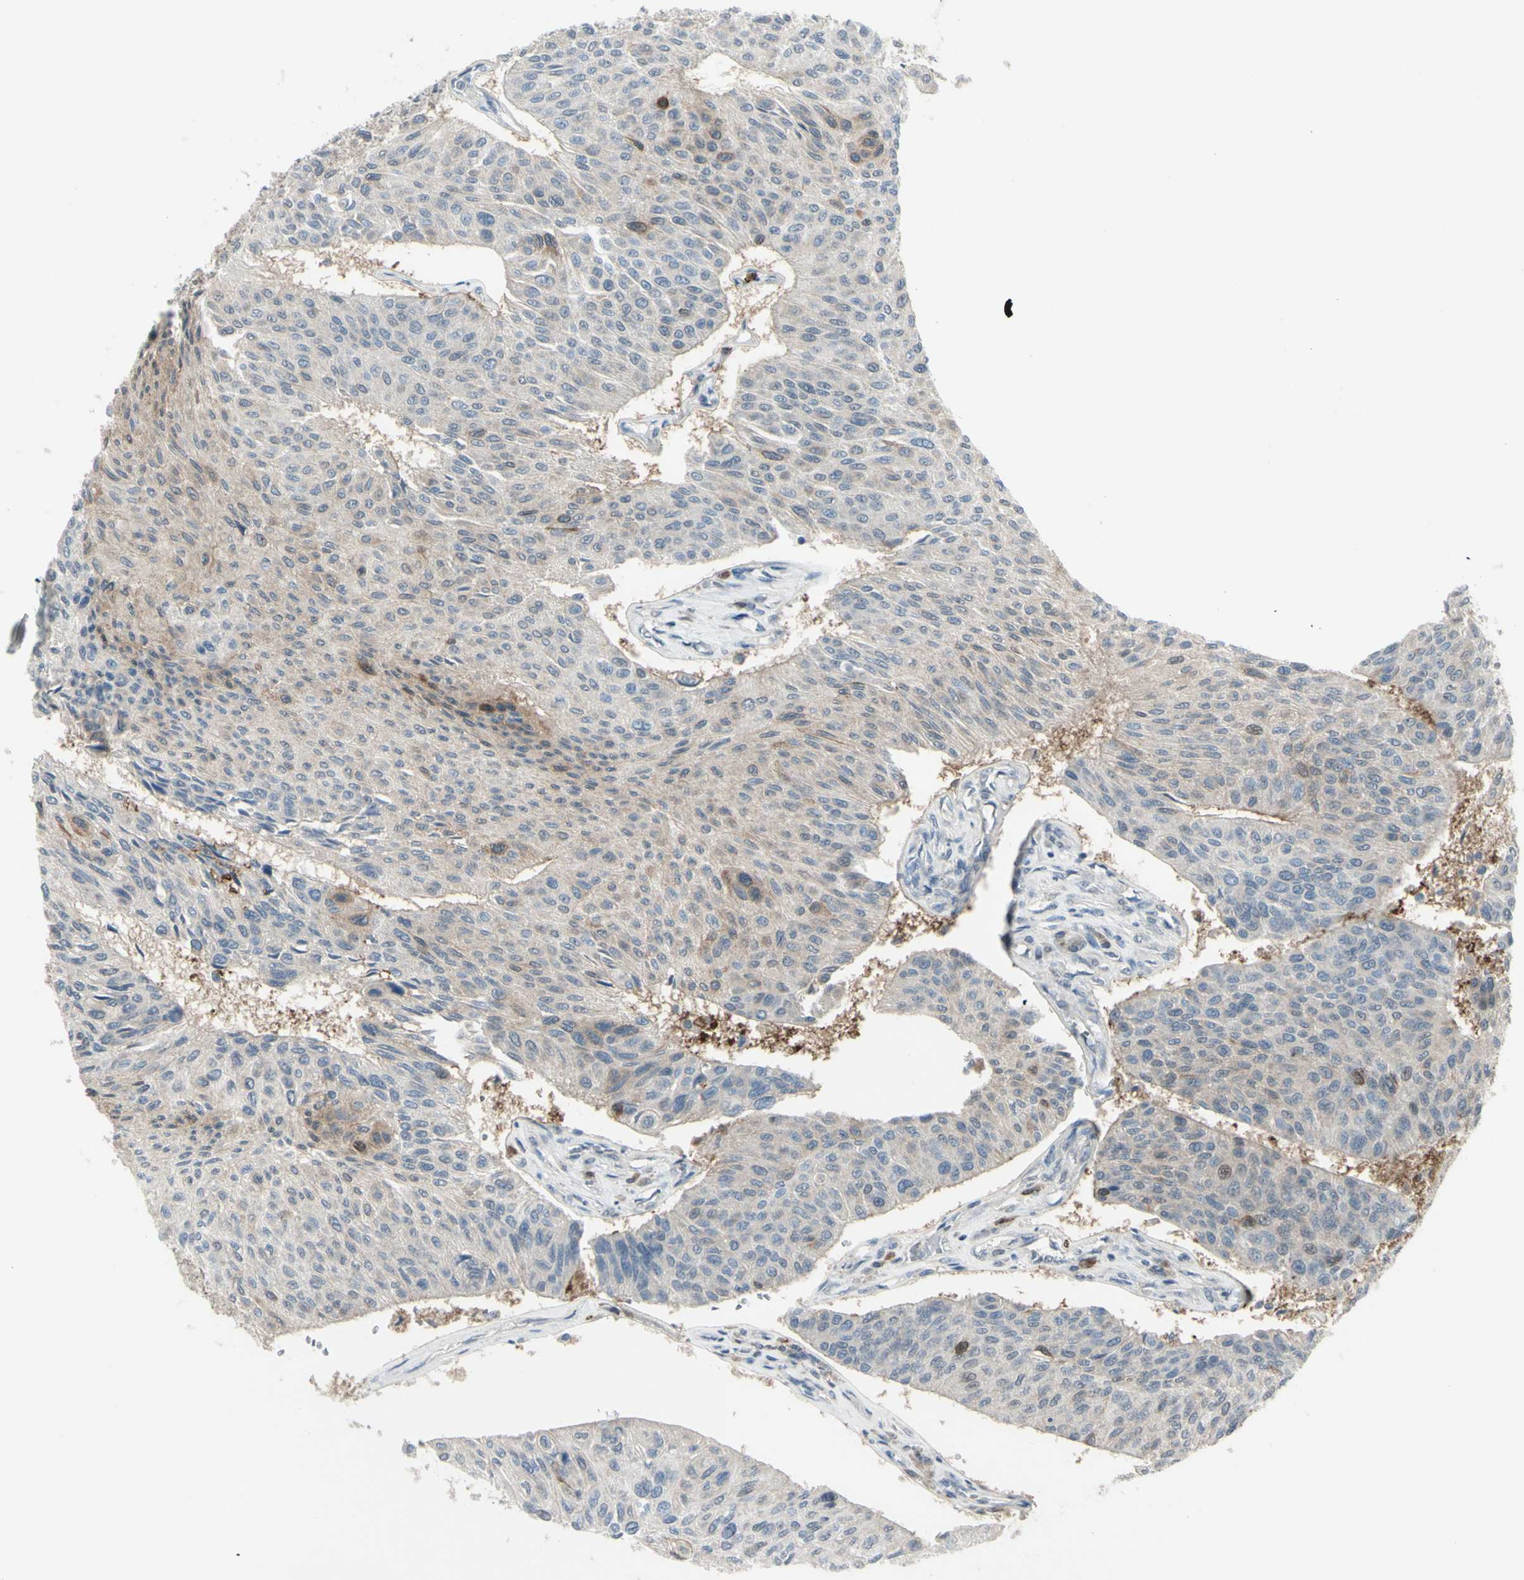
{"staining": {"intensity": "weak", "quantity": "<25%", "location": "cytoplasmic/membranous"}, "tissue": "urothelial cancer", "cell_type": "Tumor cells", "image_type": "cancer", "snomed": [{"axis": "morphology", "description": "Urothelial carcinoma, High grade"}, {"axis": "topography", "description": "Urinary bladder"}], "caption": "The image reveals no significant staining in tumor cells of urothelial carcinoma (high-grade). Brightfield microscopy of immunohistochemistry stained with DAB (brown) and hematoxylin (blue), captured at high magnification.", "gene": "ETNK1", "patient": {"sex": "male", "age": 66}}